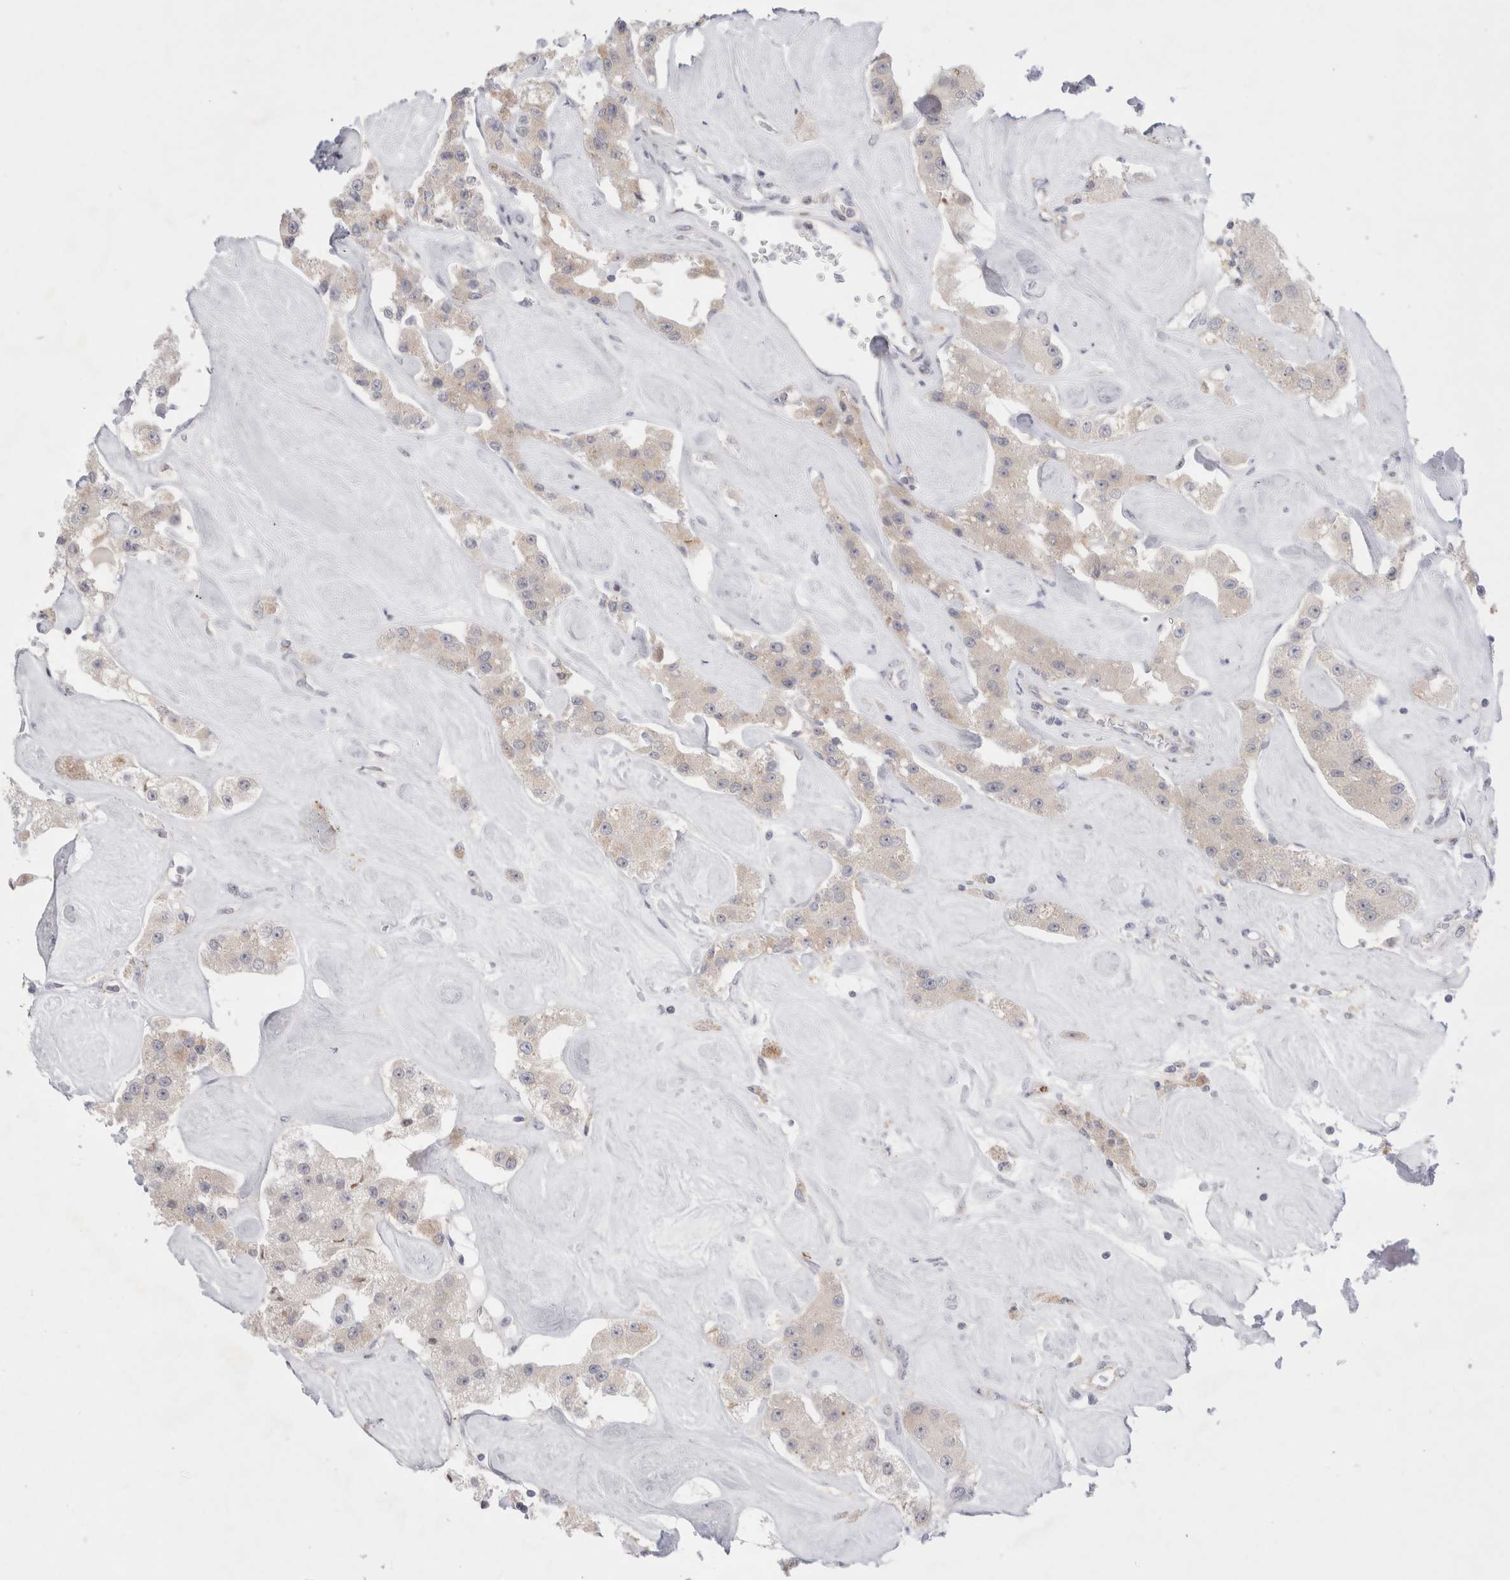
{"staining": {"intensity": "weak", "quantity": ">75%", "location": "cytoplasmic/membranous"}, "tissue": "carcinoid", "cell_type": "Tumor cells", "image_type": "cancer", "snomed": [{"axis": "morphology", "description": "Carcinoid, malignant, NOS"}, {"axis": "topography", "description": "Pancreas"}], "caption": "Protein staining exhibits weak cytoplasmic/membranous expression in about >75% of tumor cells in carcinoid (malignant).", "gene": "CERS5", "patient": {"sex": "male", "age": 41}}